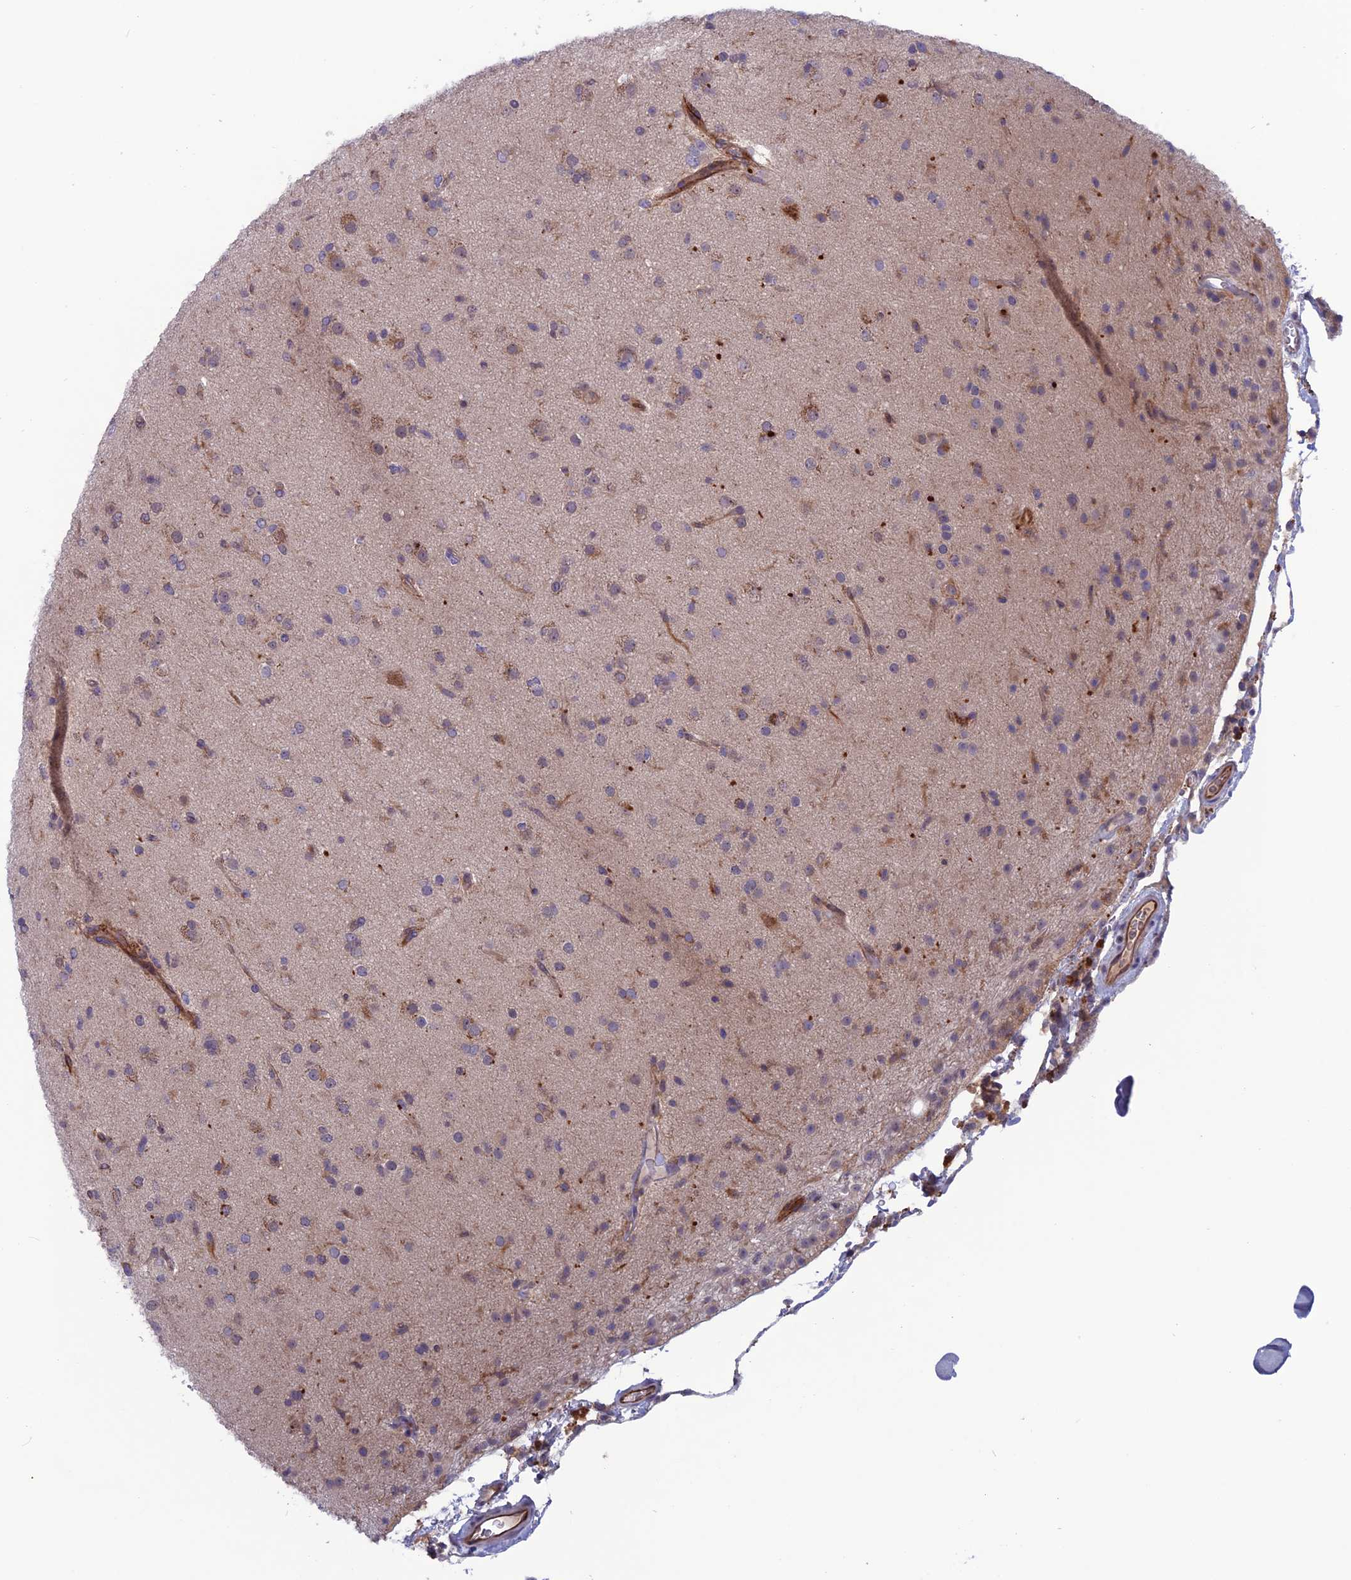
{"staining": {"intensity": "negative", "quantity": "none", "location": "none"}, "tissue": "glioma", "cell_type": "Tumor cells", "image_type": "cancer", "snomed": [{"axis": "morphology", "description": "Glioma, malignant, Low grade"}, {"axis": "topography", "description": "Brain"}], "caption": "The image displays no staining of tumor cells in glioma. (DAB immunohistochemistry (IHC) with hematoxylin counter stain).", "gene": "MAST2", "patient": {"sex": "male", "age": 65}}